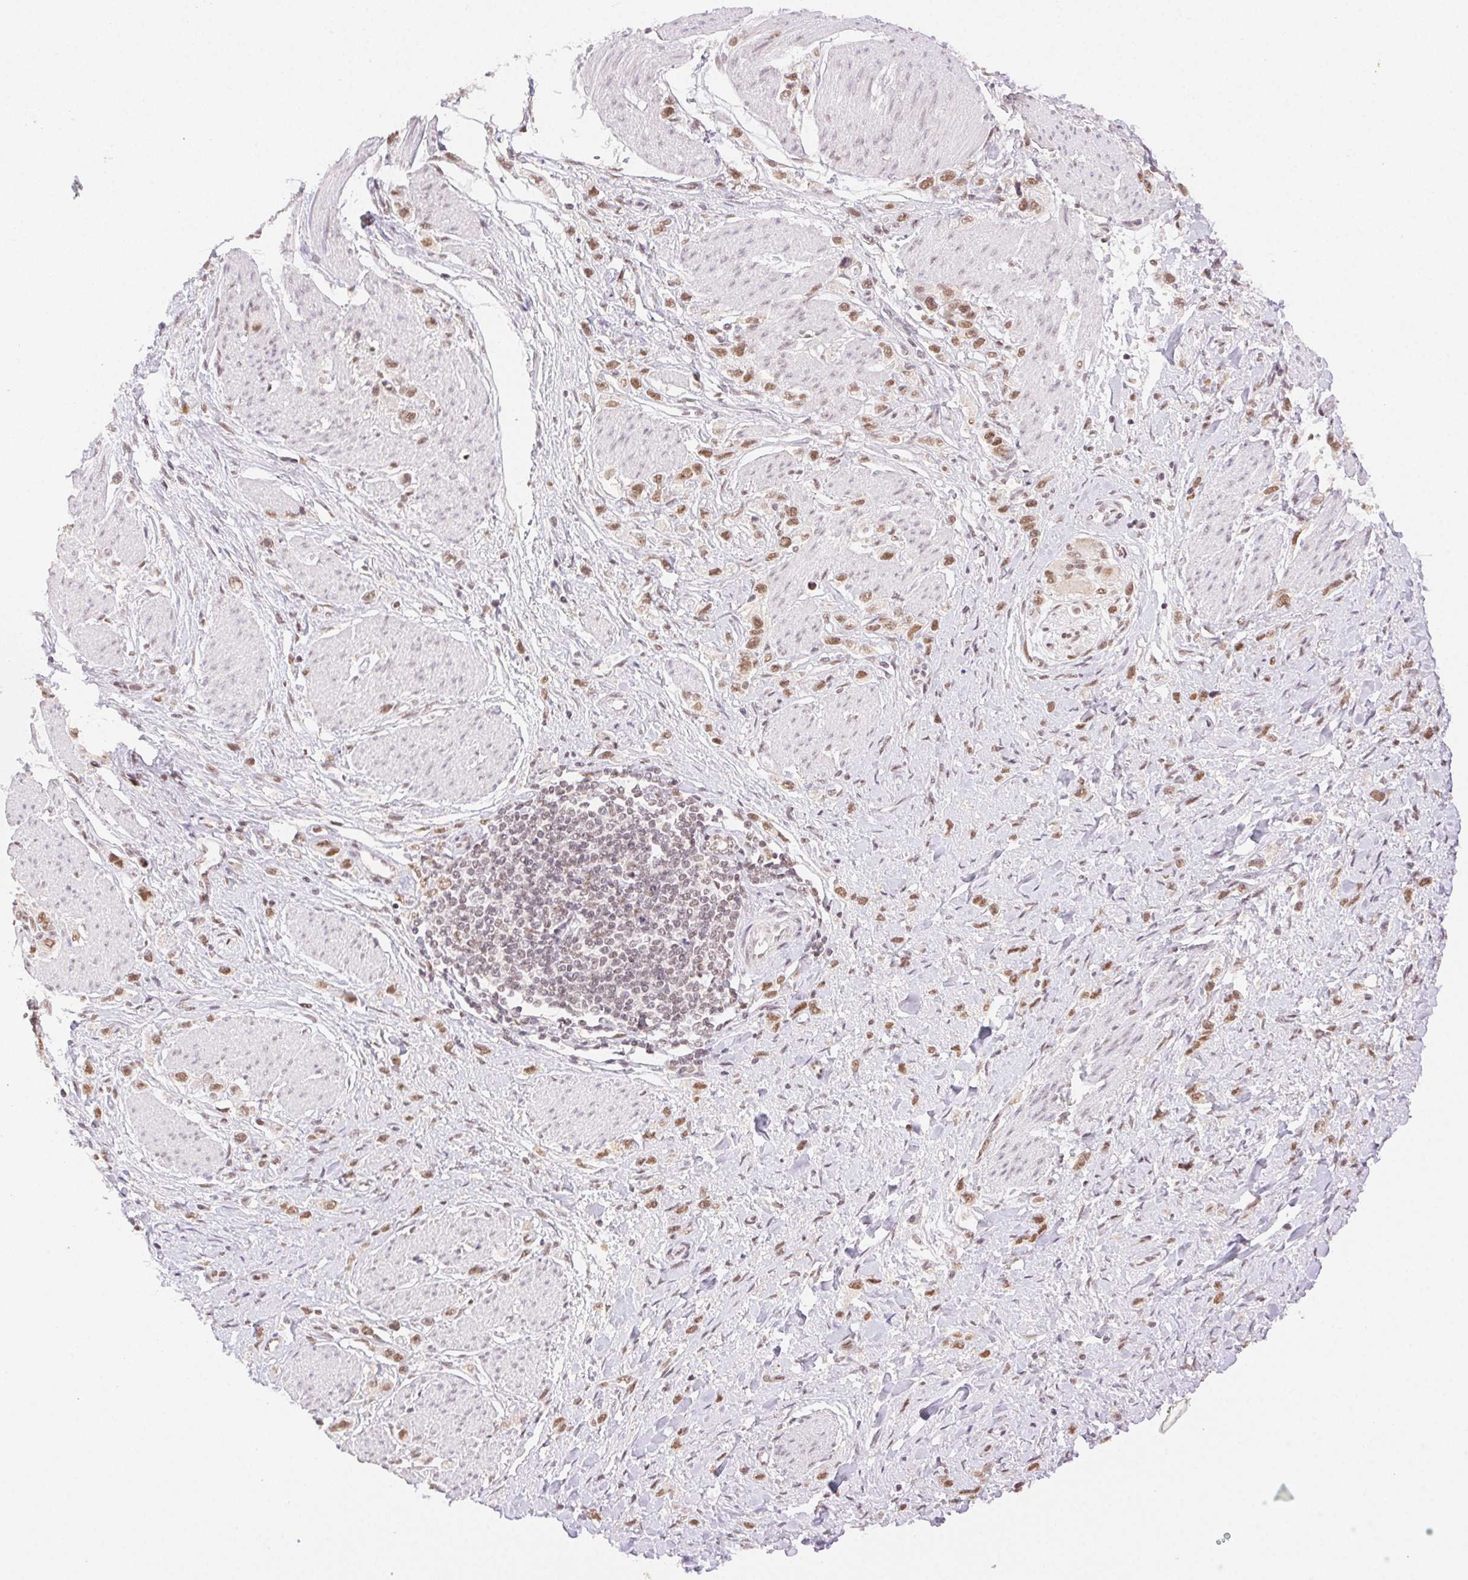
{"staining": {"intensity": "moderate", "quantity": ">75%", "location": "nuclear"}, "tissue": "stomach cancer", "cell_type": "Tumor cells", "image_type": "cancer", "snomed": [{"axis": "morphology", "description": "Adenocarcinoma, NOS"}, {"axis": "topography", "description": "Stomach"}], "caption": "Immunohistochemistry (DAB) staining of human stomach cancer exhibits moderate nuclear protein positivity in approximately >75% of tumor cells. (IHC, brightfield microscopy, high magnification).", "gene": "H2AZ2", "patient": {"sex": "female", "age": 65}}